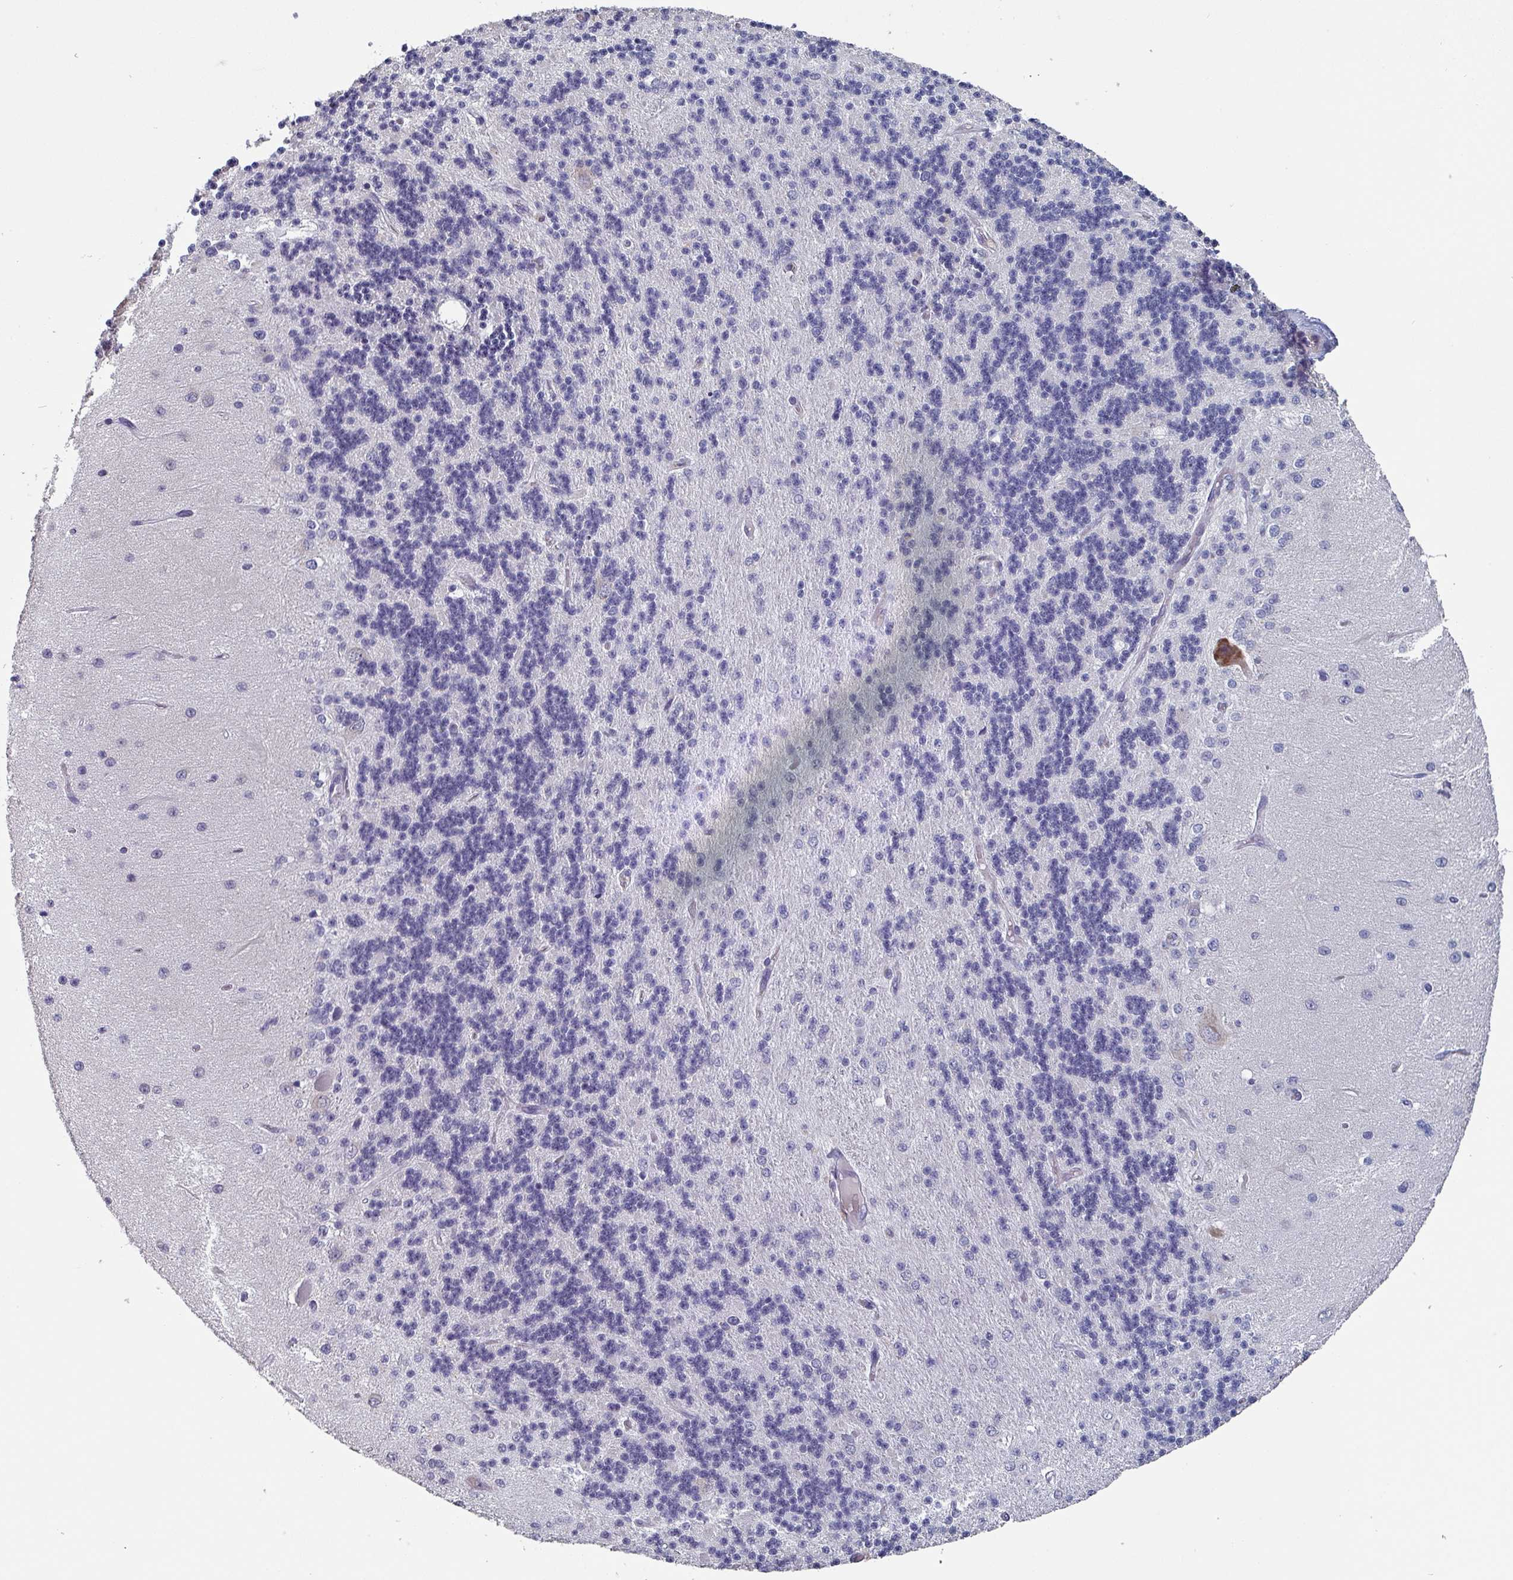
{"staining": {"intensity": "negative", "quantity": "none", "location": "none"}, "tissue": "cerebellum", "cell_type": "Cells in granular layer", "image_type": "normal", "snomed": [{"axis": "morphology", "description": "Normal tissue, NOS"}, {"axis": "topography", "description": "Cerebellum"}], "caption": "High magnification brightfield microscopy of unremarkable cerebellum stained with DAB (brown) and counterstained with hematoxylin (blue): cells in granular layer show no significant staining. (DAB (3,3'-diaminobenzidine) IHC, high magnification).", "gene": "PRAMEF7", "patient": {"sex": "female", "age": 29}}